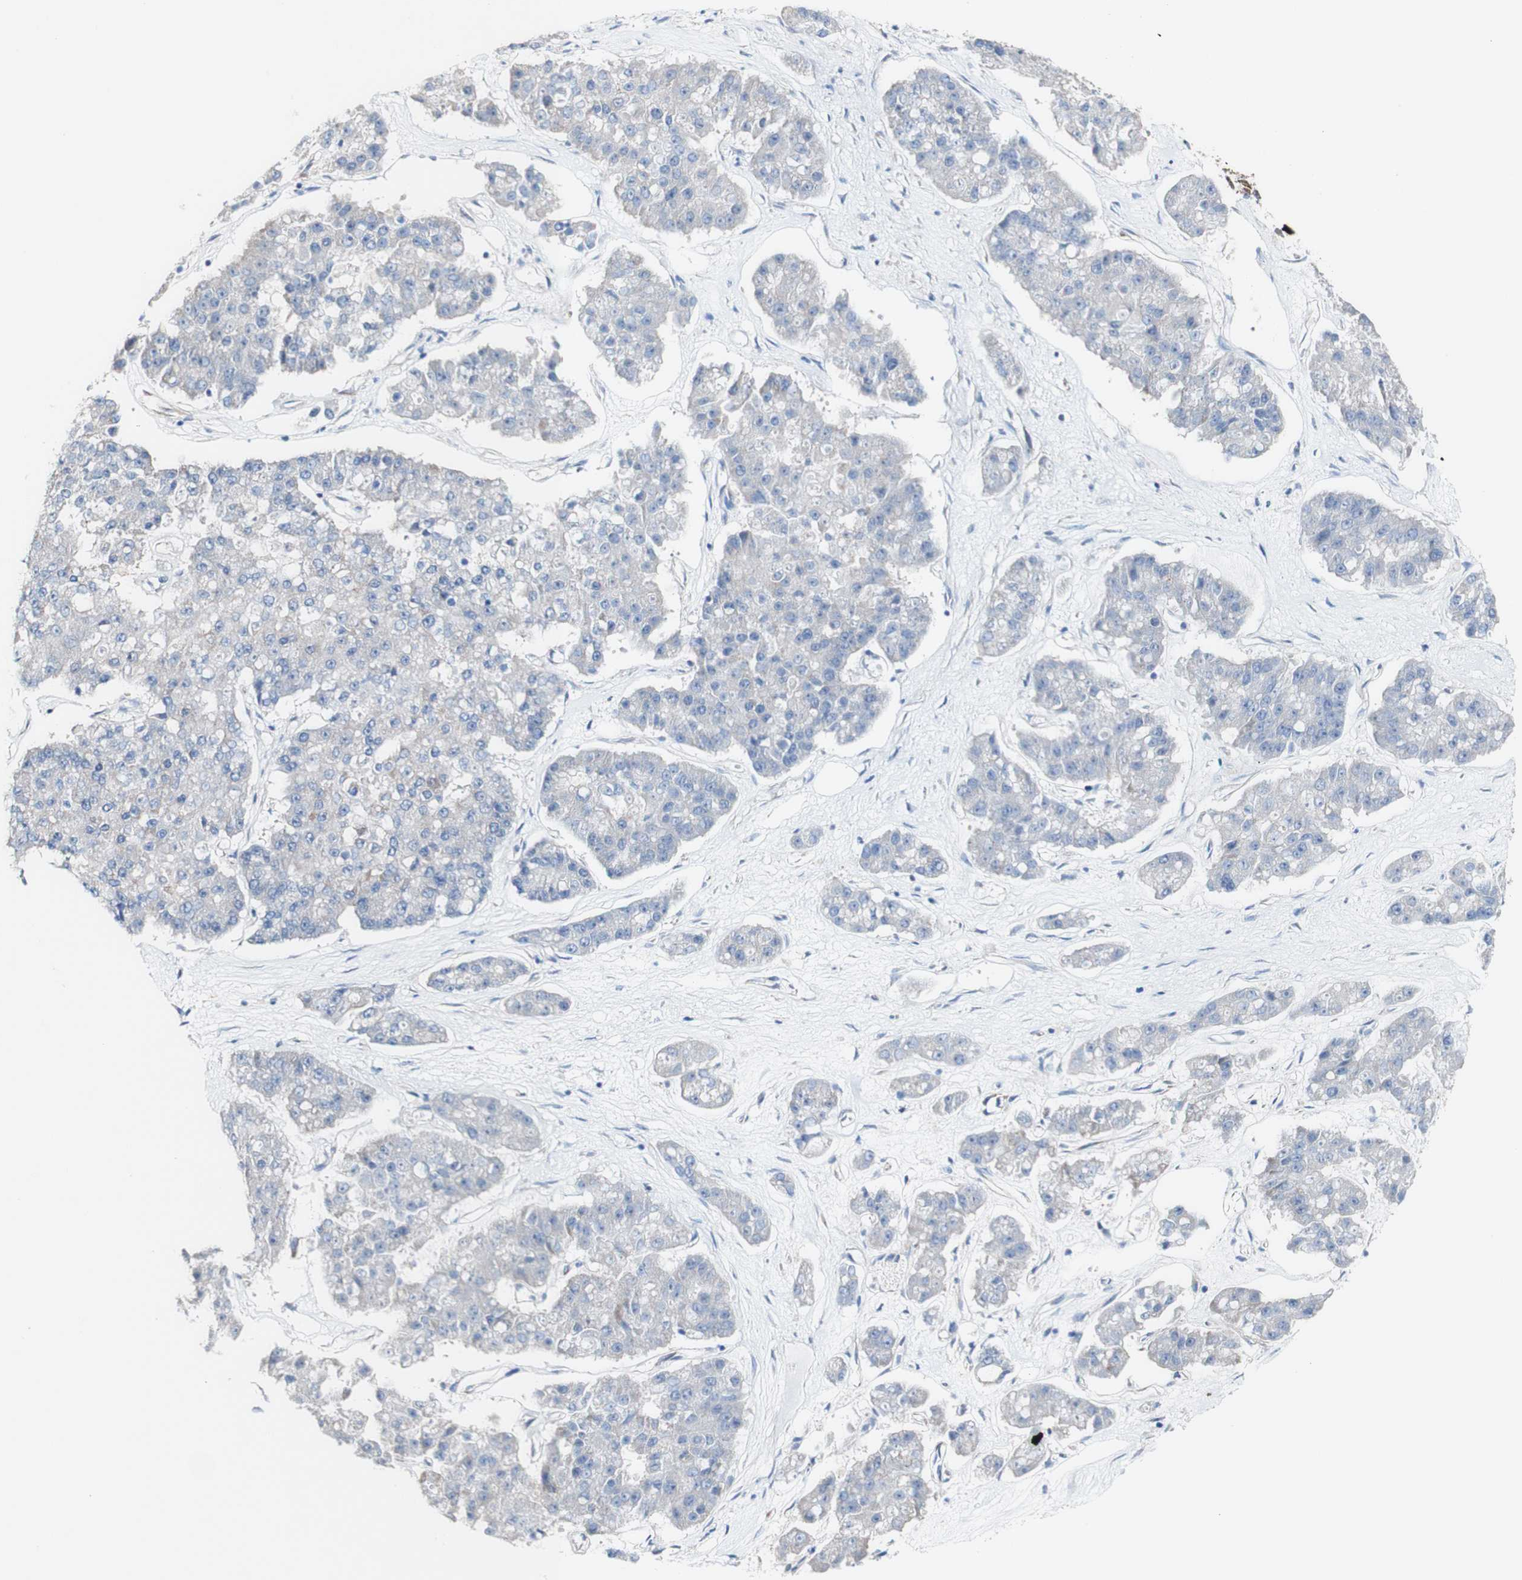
{"staining": {"intensity": "negative", "quantity": "none", "location": "none"}, "tissue": "pancreatic cancer", "cell_type": "Tumor cells", "image_type": "cancer", "snomed": [{"axis": "morphology", "description": "Adenocarcinoma, NOS"}, {"axis": "topography", "description": "Pancreas"}], "caption": "An IHC histopathology image of pancreatic cancer is shown. There is no staining in tumor cells of pancreatic cancer.", "gene": "LRIG3", "patient": {"sex": "male", "age": 50}}